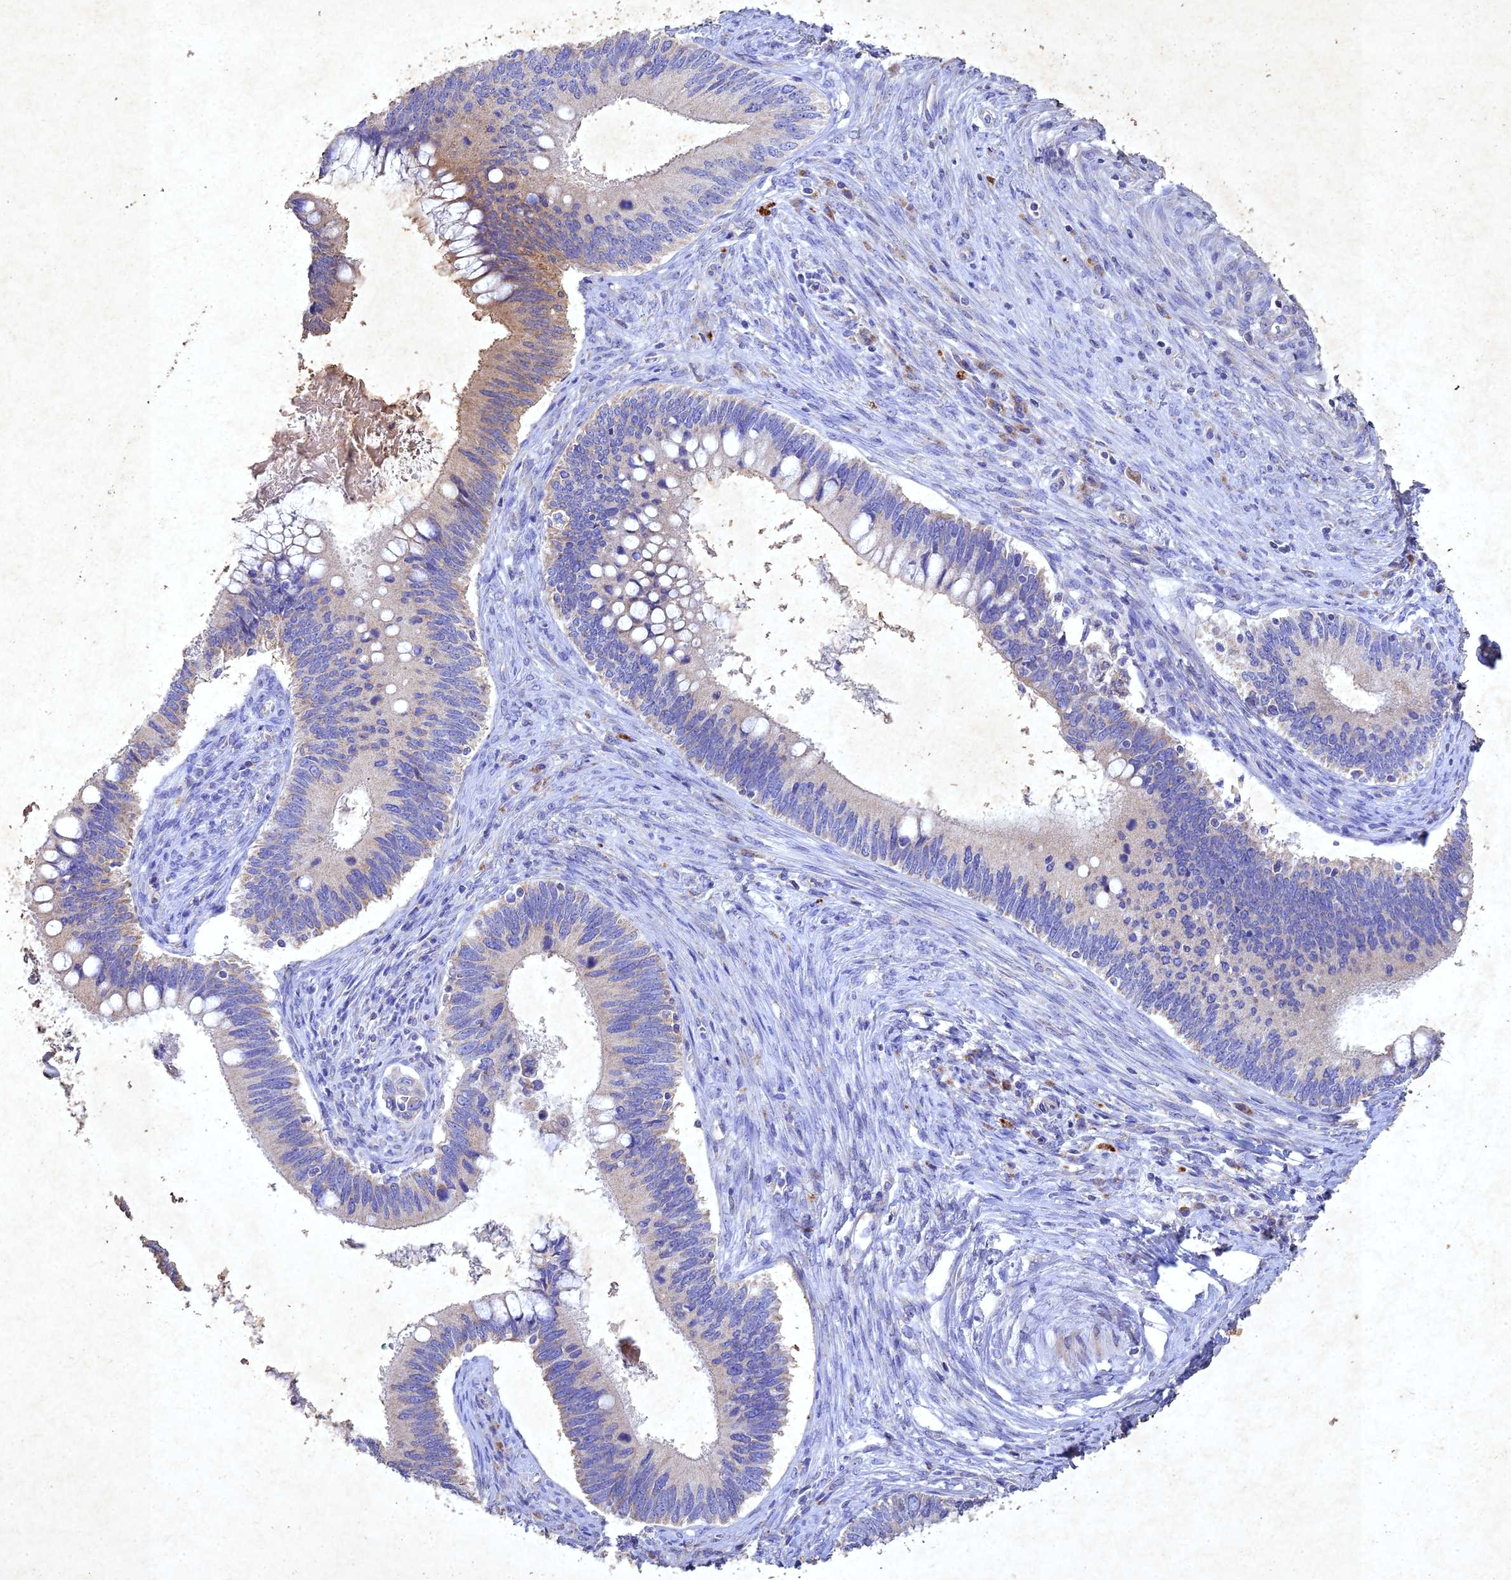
{"staining": {"intensity": "weak", "quantity": "<25%", "location": "cytoplasmic/membranous"}, "tissue": "cervical cancer", "cell_type": "Tumor cells", "image_type": "cancer", "snomed": [{"axis": "morphology", "description": "Adenocarcinoma, NOS"}, {"axis": "topography", "description": "Cervix"}], "caption": "Tumor cells show no significant protein expression in cervical adenocarcinoma.", "gene": "NDUFV1", "patient": {"sex": "female", "age": 42}}